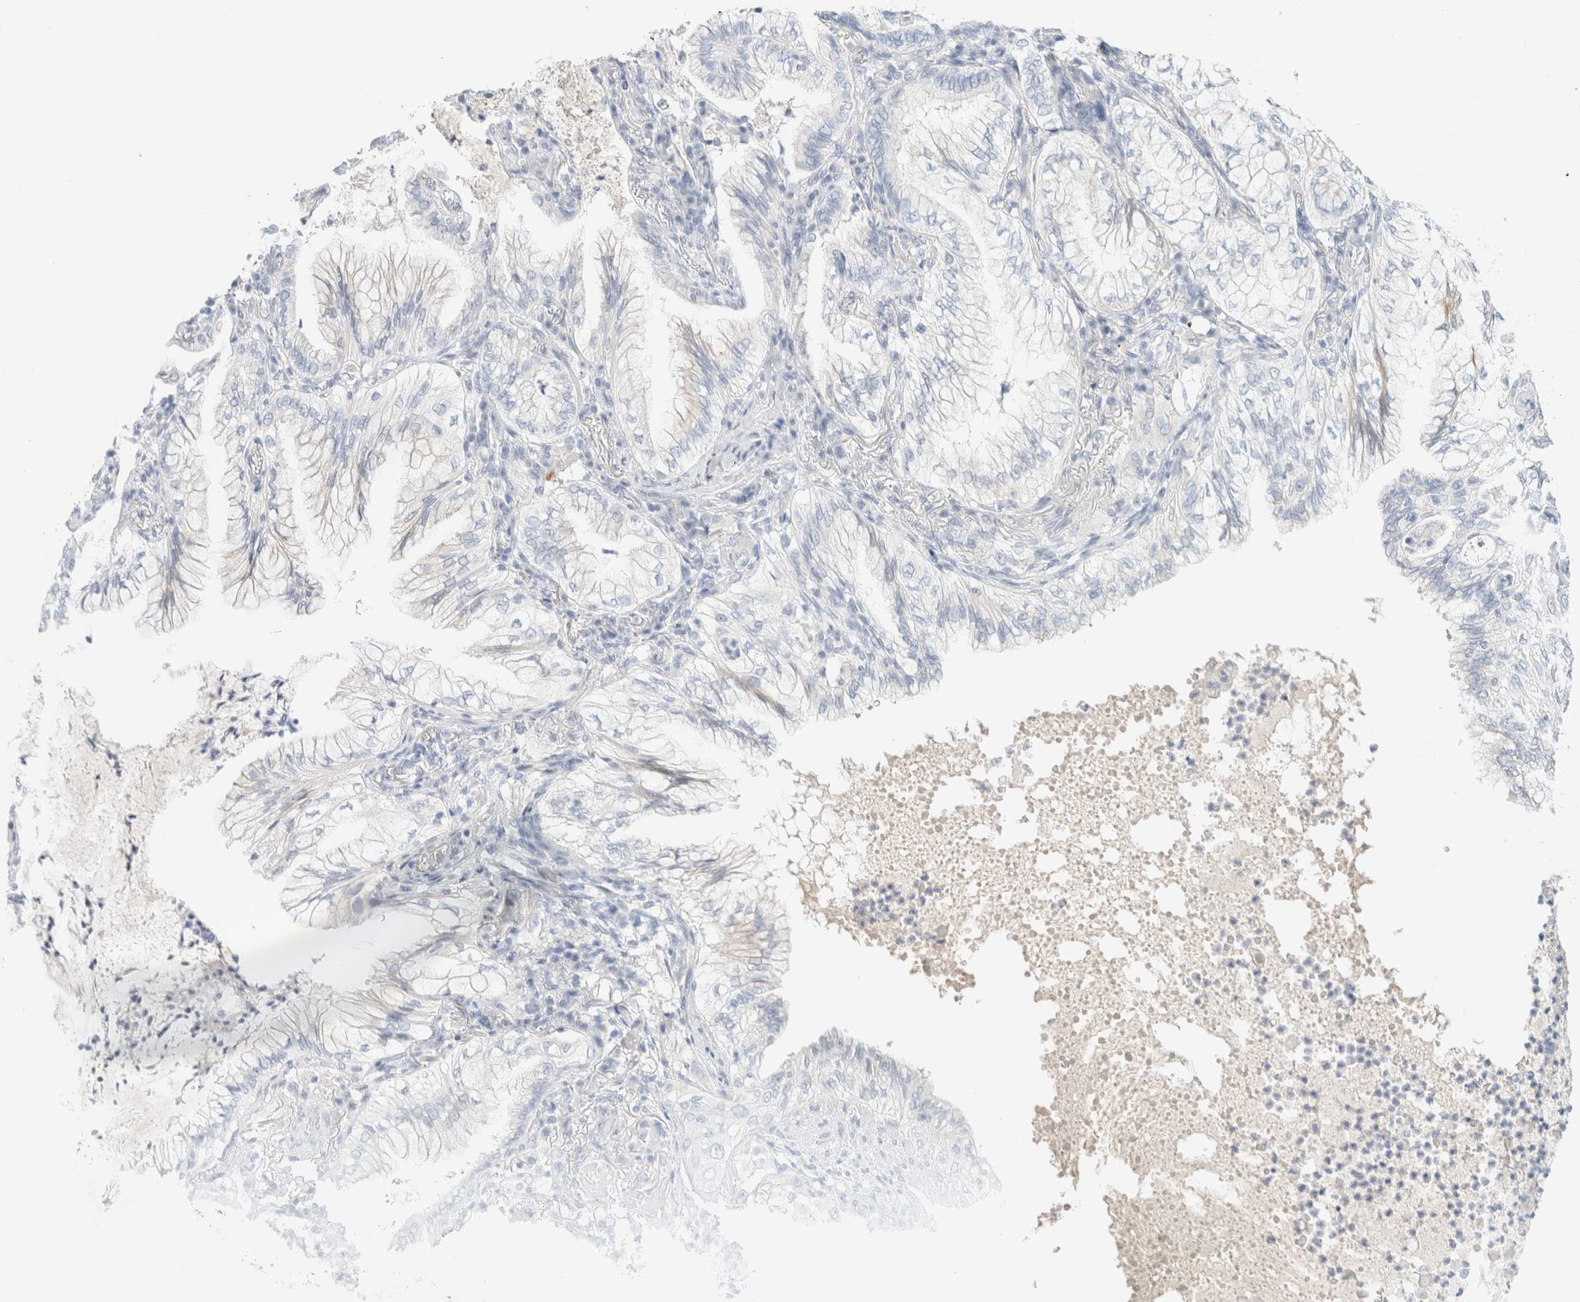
{"staining": {"intensity": "negative", "quantity": "none", "location": "none"}, "tissue": "lung cancer", "cell_type": "Tumor cells", "image_type": "cancer", "snomed": [{"axis": "morphology", "description": "Adenocarcinoma, NOS"}, {"axis": "topography", "description": "Lung"}], "caption": "This micrograph is of lung cancer stained with immunohistochemistry to label a protein in brown with the nuclei are counter-stained blue. There is no expression in tumor cells.", "gene": "HEXD", "patient": {"sex": "female", "age": 70}}